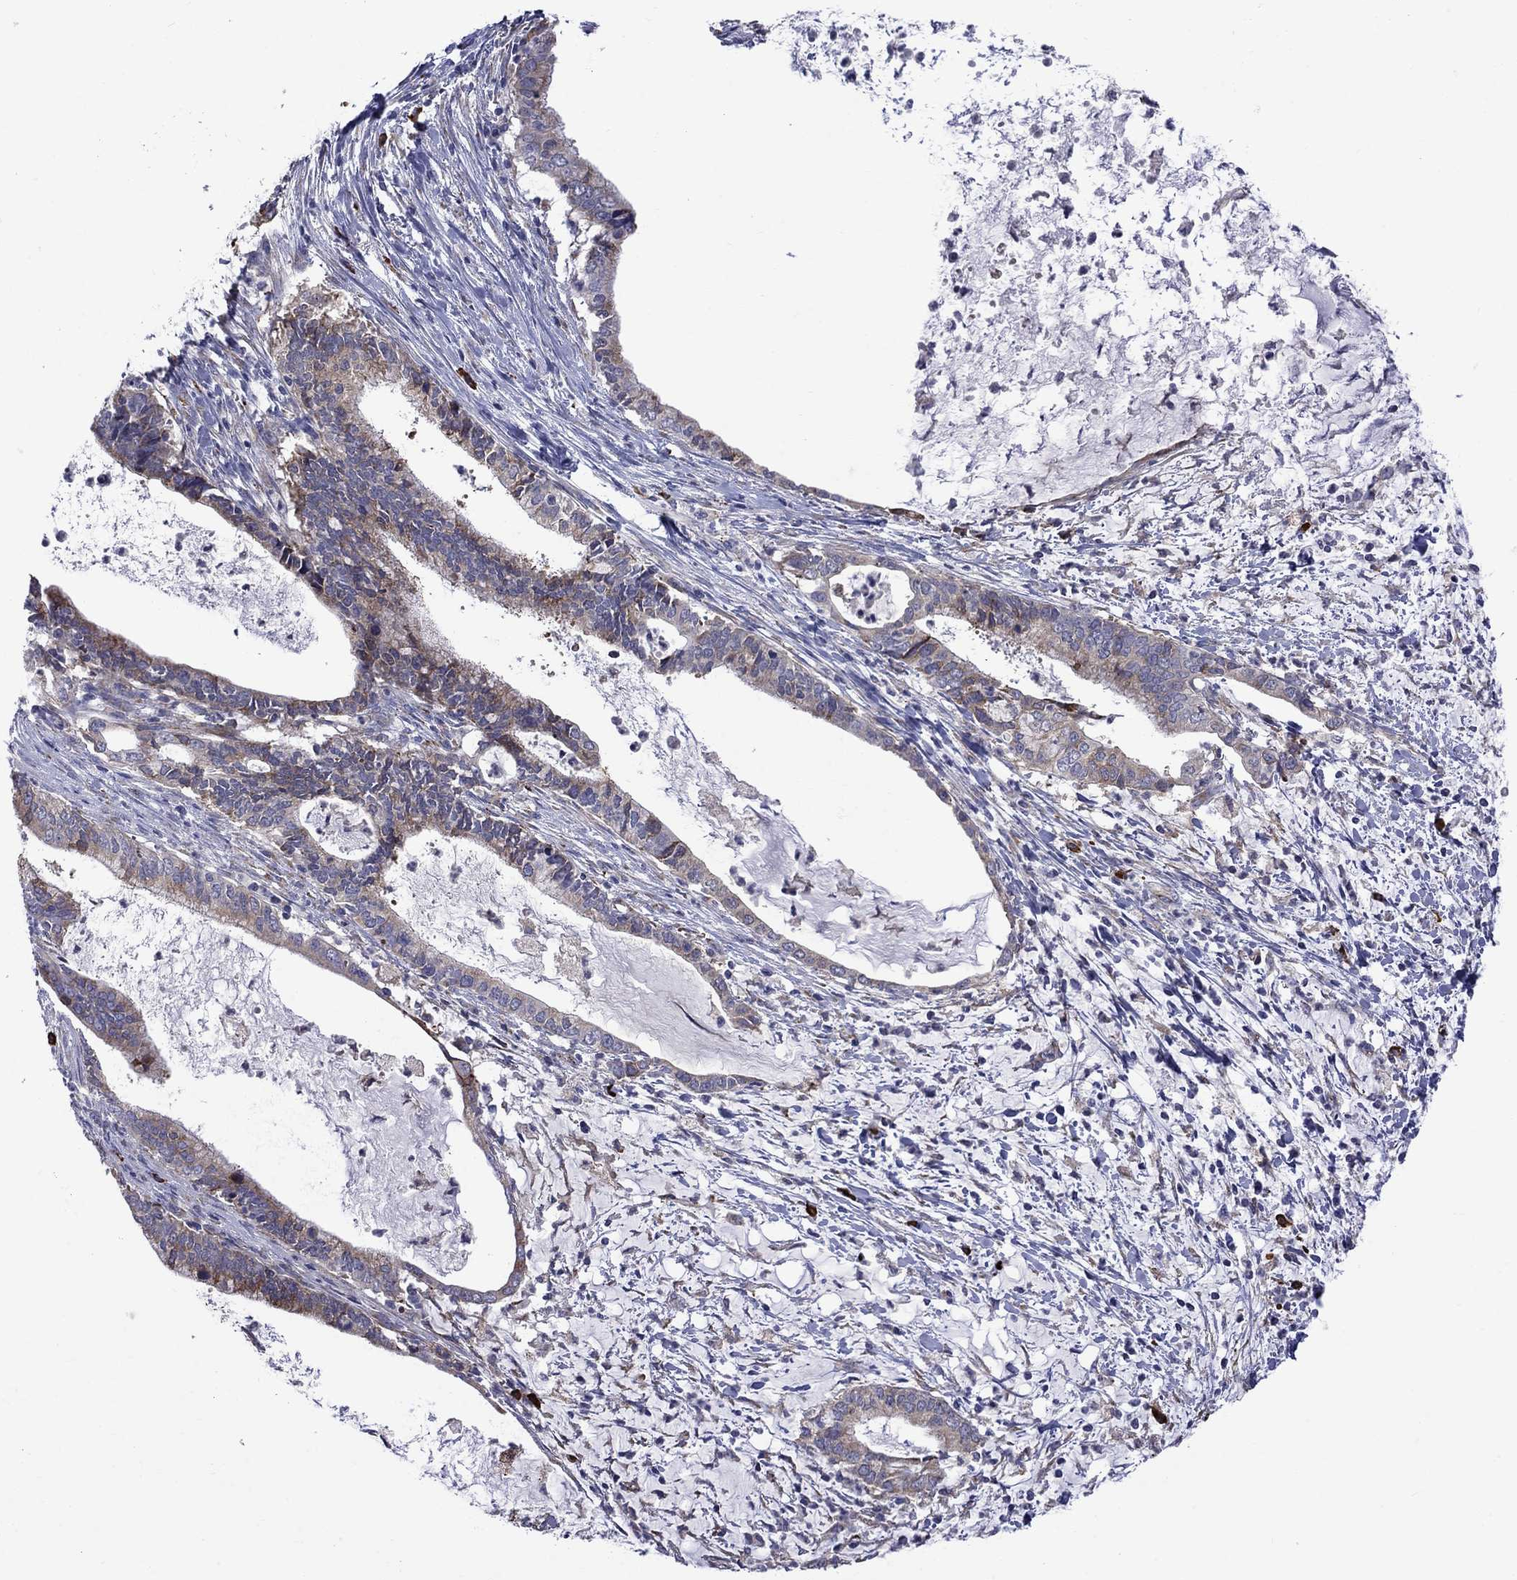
{"staining": {"intensity": "moderate", "quantity": "<25%", "location": "cytoplasmic/membranous"}, "tissue": "cervical cancer", "cell_type": "Tumor cells", "image_type": "cancer", "snomed": [{"axis": "morphology", "description": "Adenocarcinoma, NOS"}, {"axis": "topography", "description": "Cervix"}], "caption": "This photomicrograph displays cervical cancer stained with immunohistochemistry (IHC) to label a protein in brown. The cytoplasmic/membranous of tumor cells show moderate positivity for the protein. Nuclei are counter-stained blue.", "gene": "ASNS", "patient": {"sex": "female", "age": 42}}